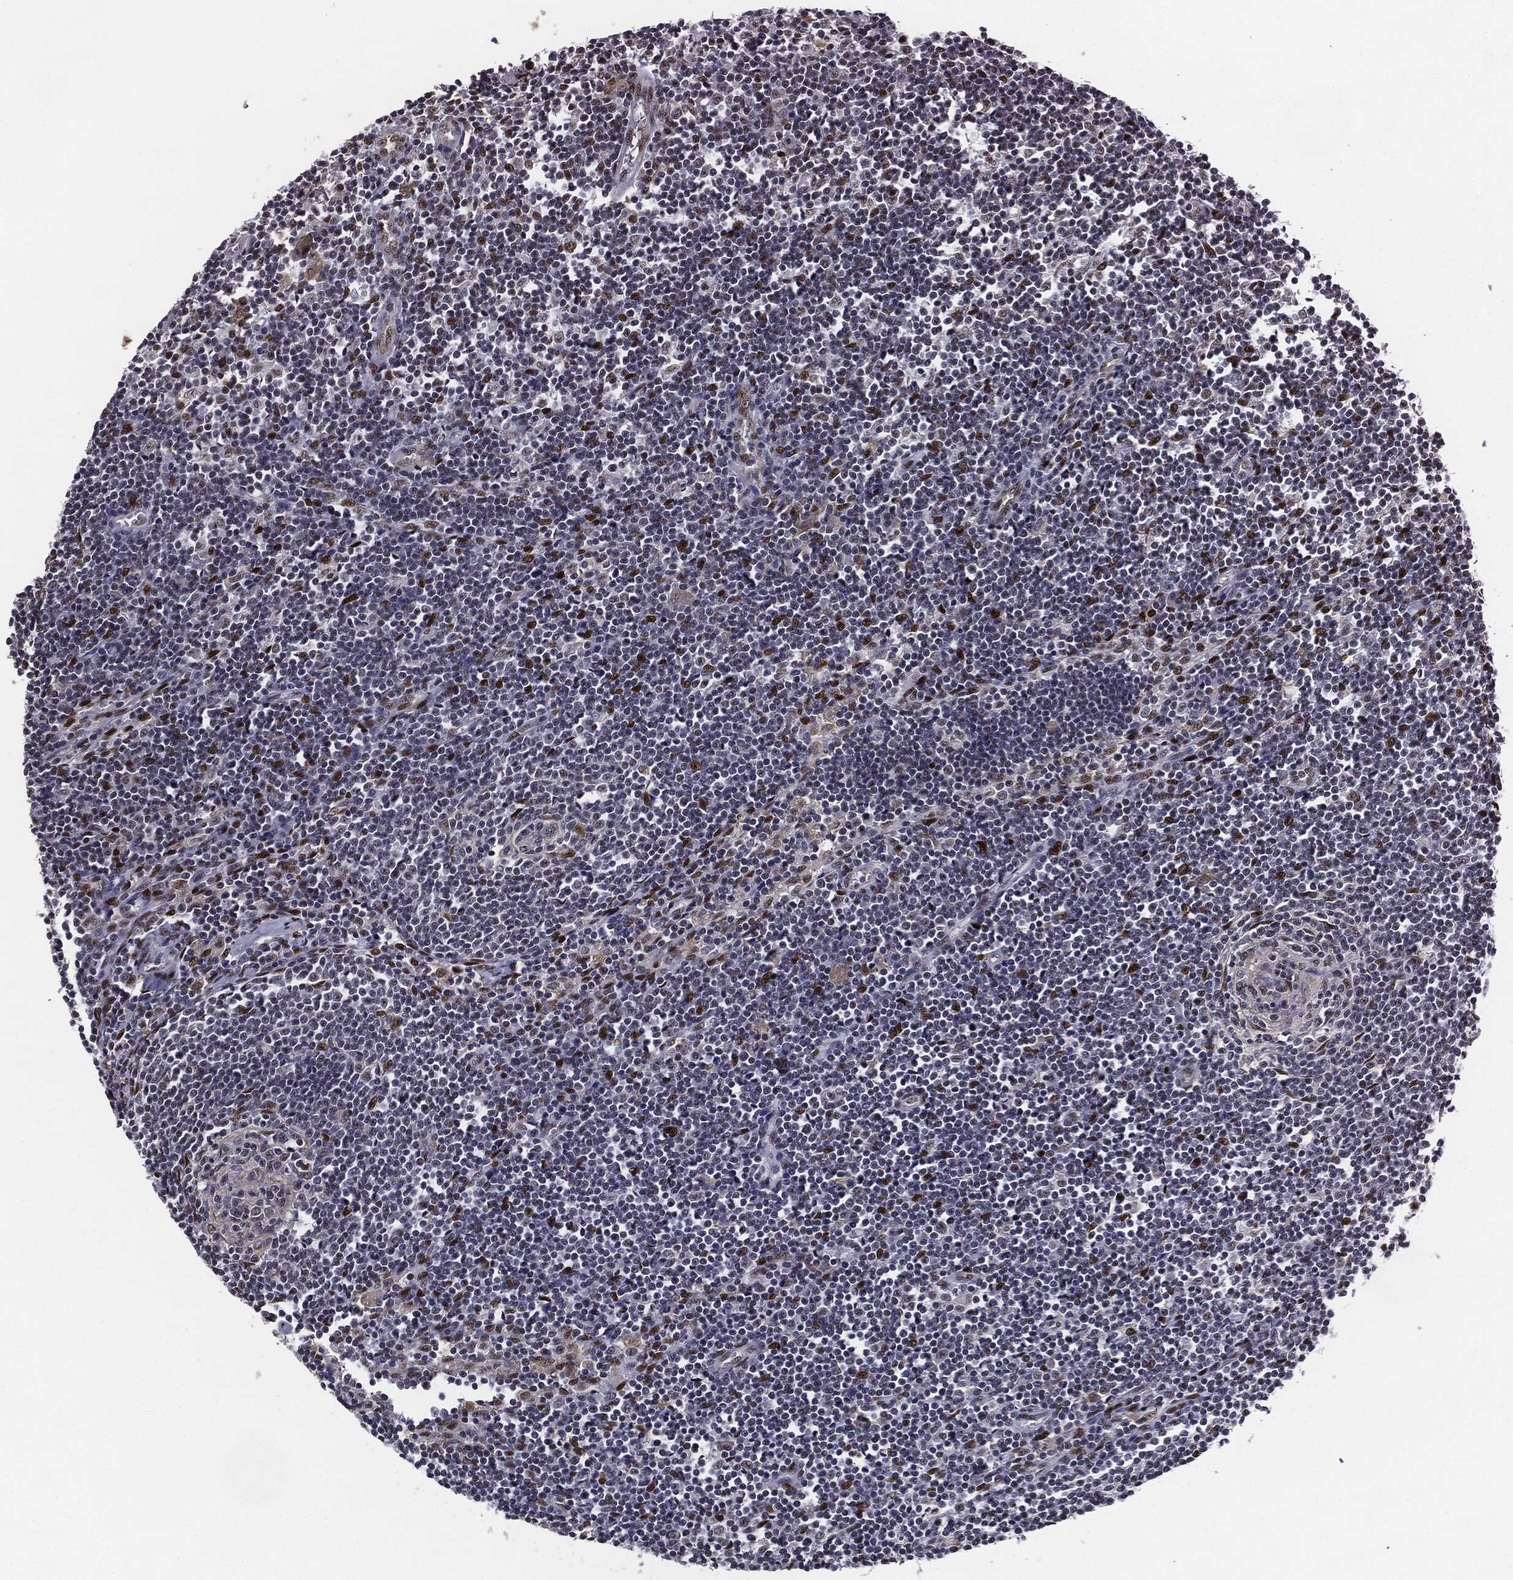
{"staining": {"intensity": "negative", "quantity": "none", "location": "none"}, "tissue": "lymph node", "cell_type": "Germinal center cells", "image_type": "normal", "snomed": [{"axis": "morphology", "description": "Normal tissue, NOS"}, {"axis": "morphology", "description": "Adenocarcinoma, NOS"}, {"axis": "topography", "description": "Lymph node"}, {"axis": "topography", "description": "Pancreas"}], "caption": "The micrograph displays no significant expression in germinal center cells of lymph node. (DAB immunohistochemistry with hematoxylin counter stain).", "gene": "JUN", "patient": {"sex": "female", "age": 58}}